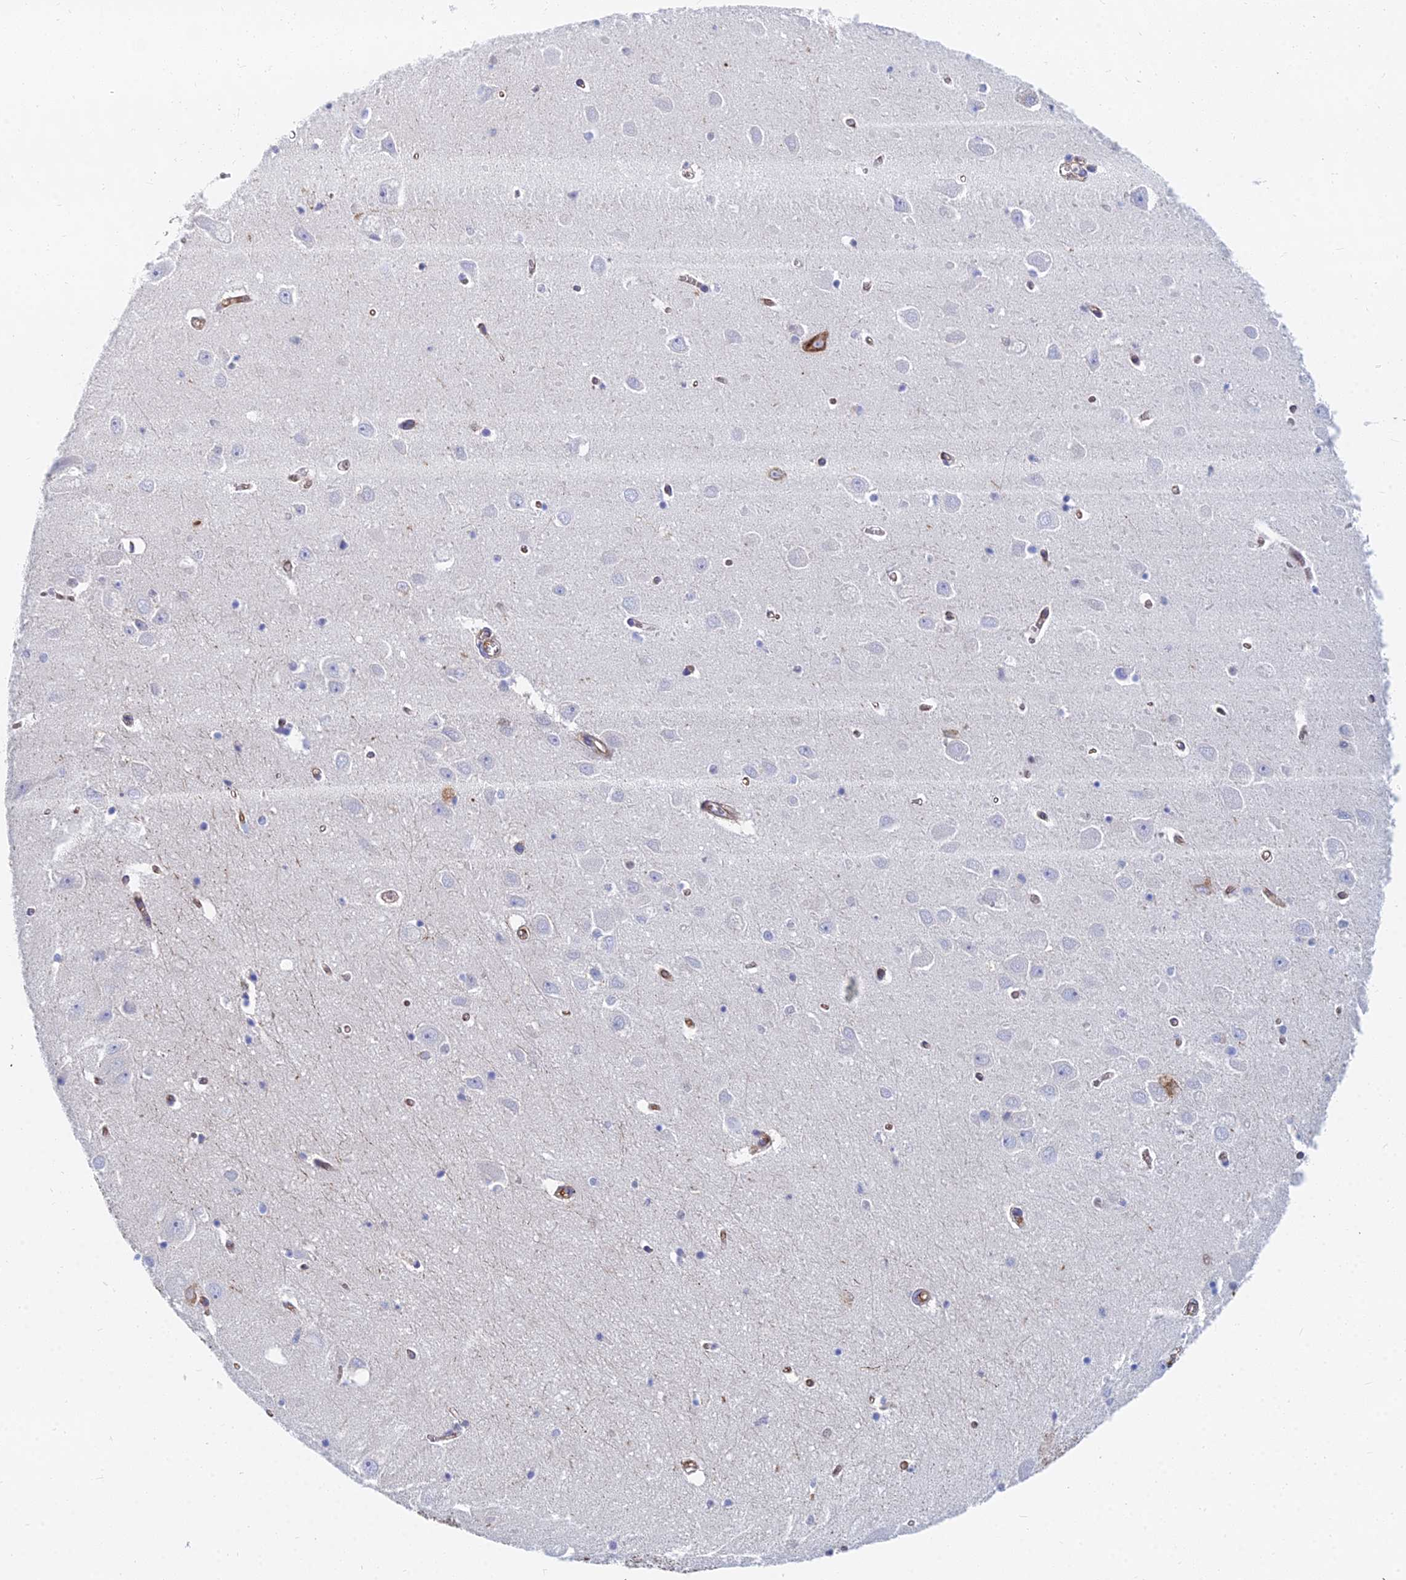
{"staining": {"intensity": "negative", "quantity": "none", "location": "none"}, "tissue": "hippocampus", "cell_type": "Glial cells", "image_type": "normal", "snomed": [{"axis": "morphology", "description": "Normal tissue, NOS"}, {"axis": "topography", "description": "Hippocampus"}], "caption": "Immunohistochemistry histopathology image of benign hippocampus stained for a protein (brown), which reveals no staining in glial cells.", "gene": "FFAR3", "patient": {"sex": "female", "age": 64}}